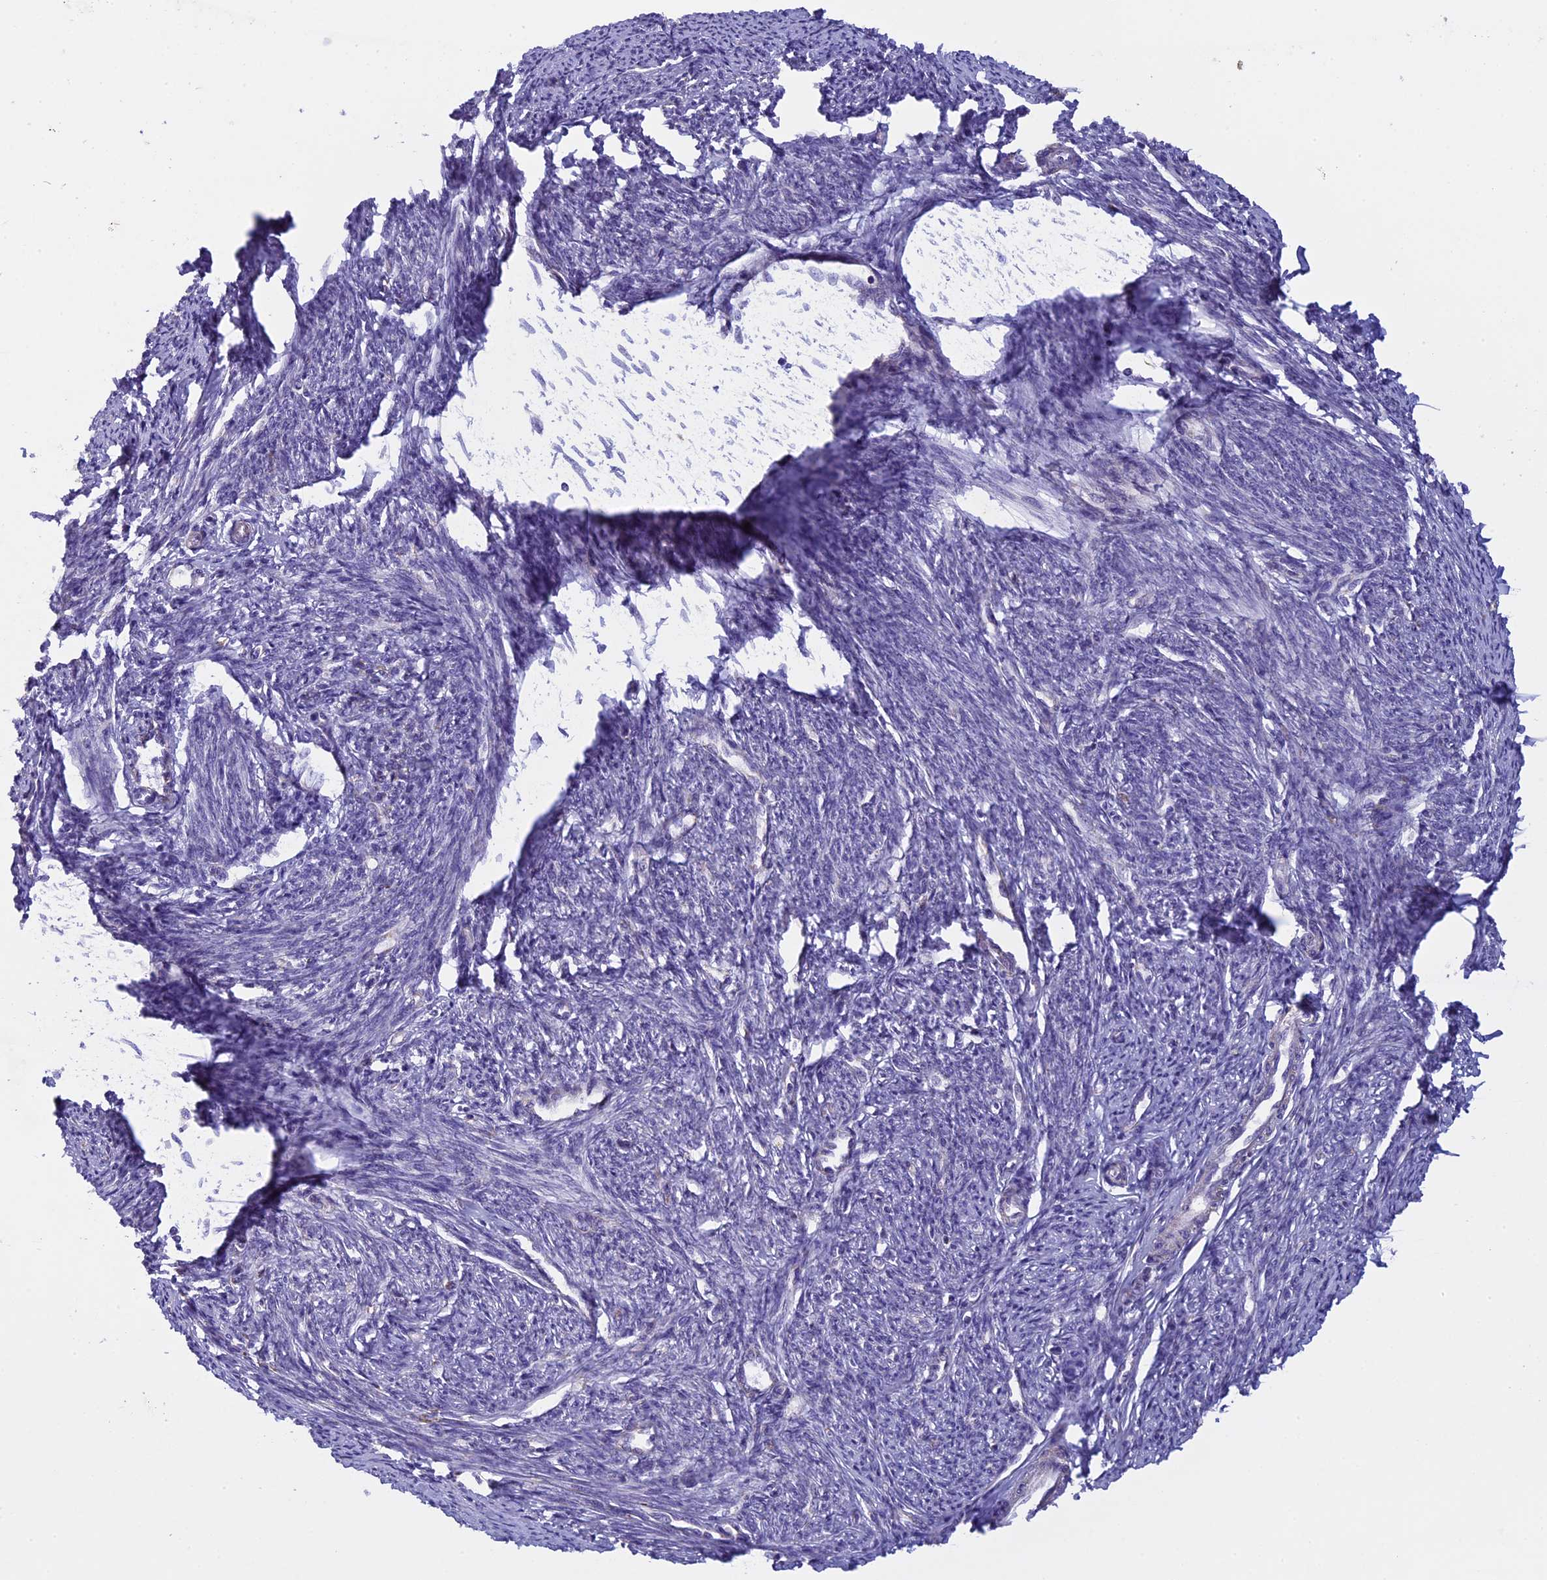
{"staining": {"intensity": "weak", "quantity": "<25%", "location": "nuclear"}, "tissue": "smooth muscle", "cell_type": "Smooth muscle cells", "image_type": "normal", "snomed": [{"axis": "morphology", "description": "Normal tissue, NOS"}, {"axis": "topography", "description": "Smooth muscle"}, {"axis": "topography", "description": "Uterus"}], "caption": "IHC photomicrograph of normal smooth muscle: human smooth muscle stained with DAB (3,3'-diaminobenzidine) shows no significant protein staining in smooth muscle cells.", "gene": "ZNF317", "patient": {"sex": "female", "age": 59}}